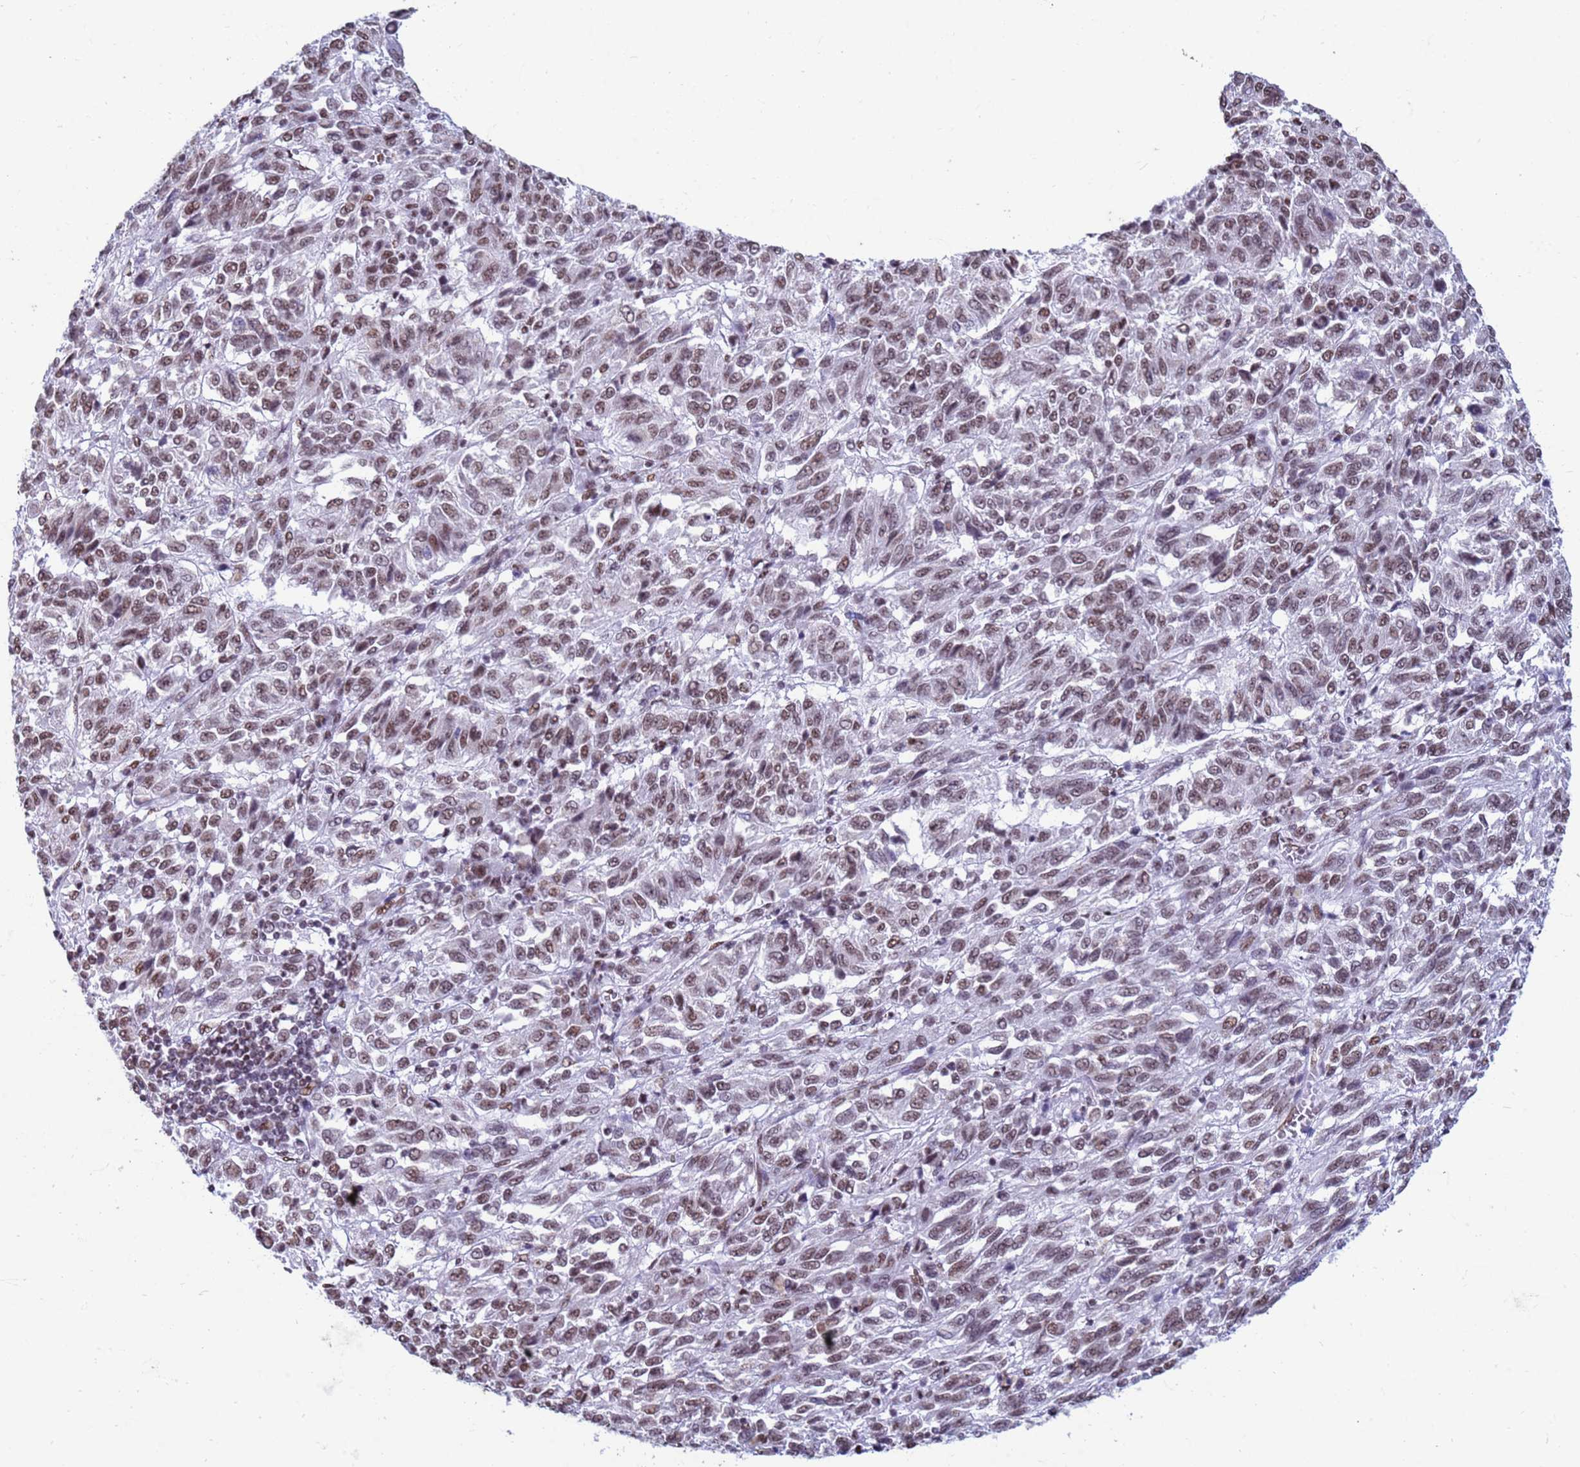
{"staining": {"intensity": "moderate", "quantity": "25%-75%", "location": "nuclear"}, "tissue": "melanoma", "cell_type": "Tumor cells", "image_type": "cancer", "snomed": [{"axis": "morphology", "description": "Malignant melanoma, Metastatic site"}, {"axis": "topography", "description": "Lung"}], "caption": "High-power microscopy captured an IHC image of malignant melanoma (metastatic site), revealing moderate nuclear expression in approximately 25%-75% of tumor cells. (Stains: DAB (3,3'-diaminobenzidine) in brown, nuclei in blue, Microscopy: brightfield microscopy at high magnification).", "gene": "FAM170B", "patient": {"sex": "male", "age": 64}}